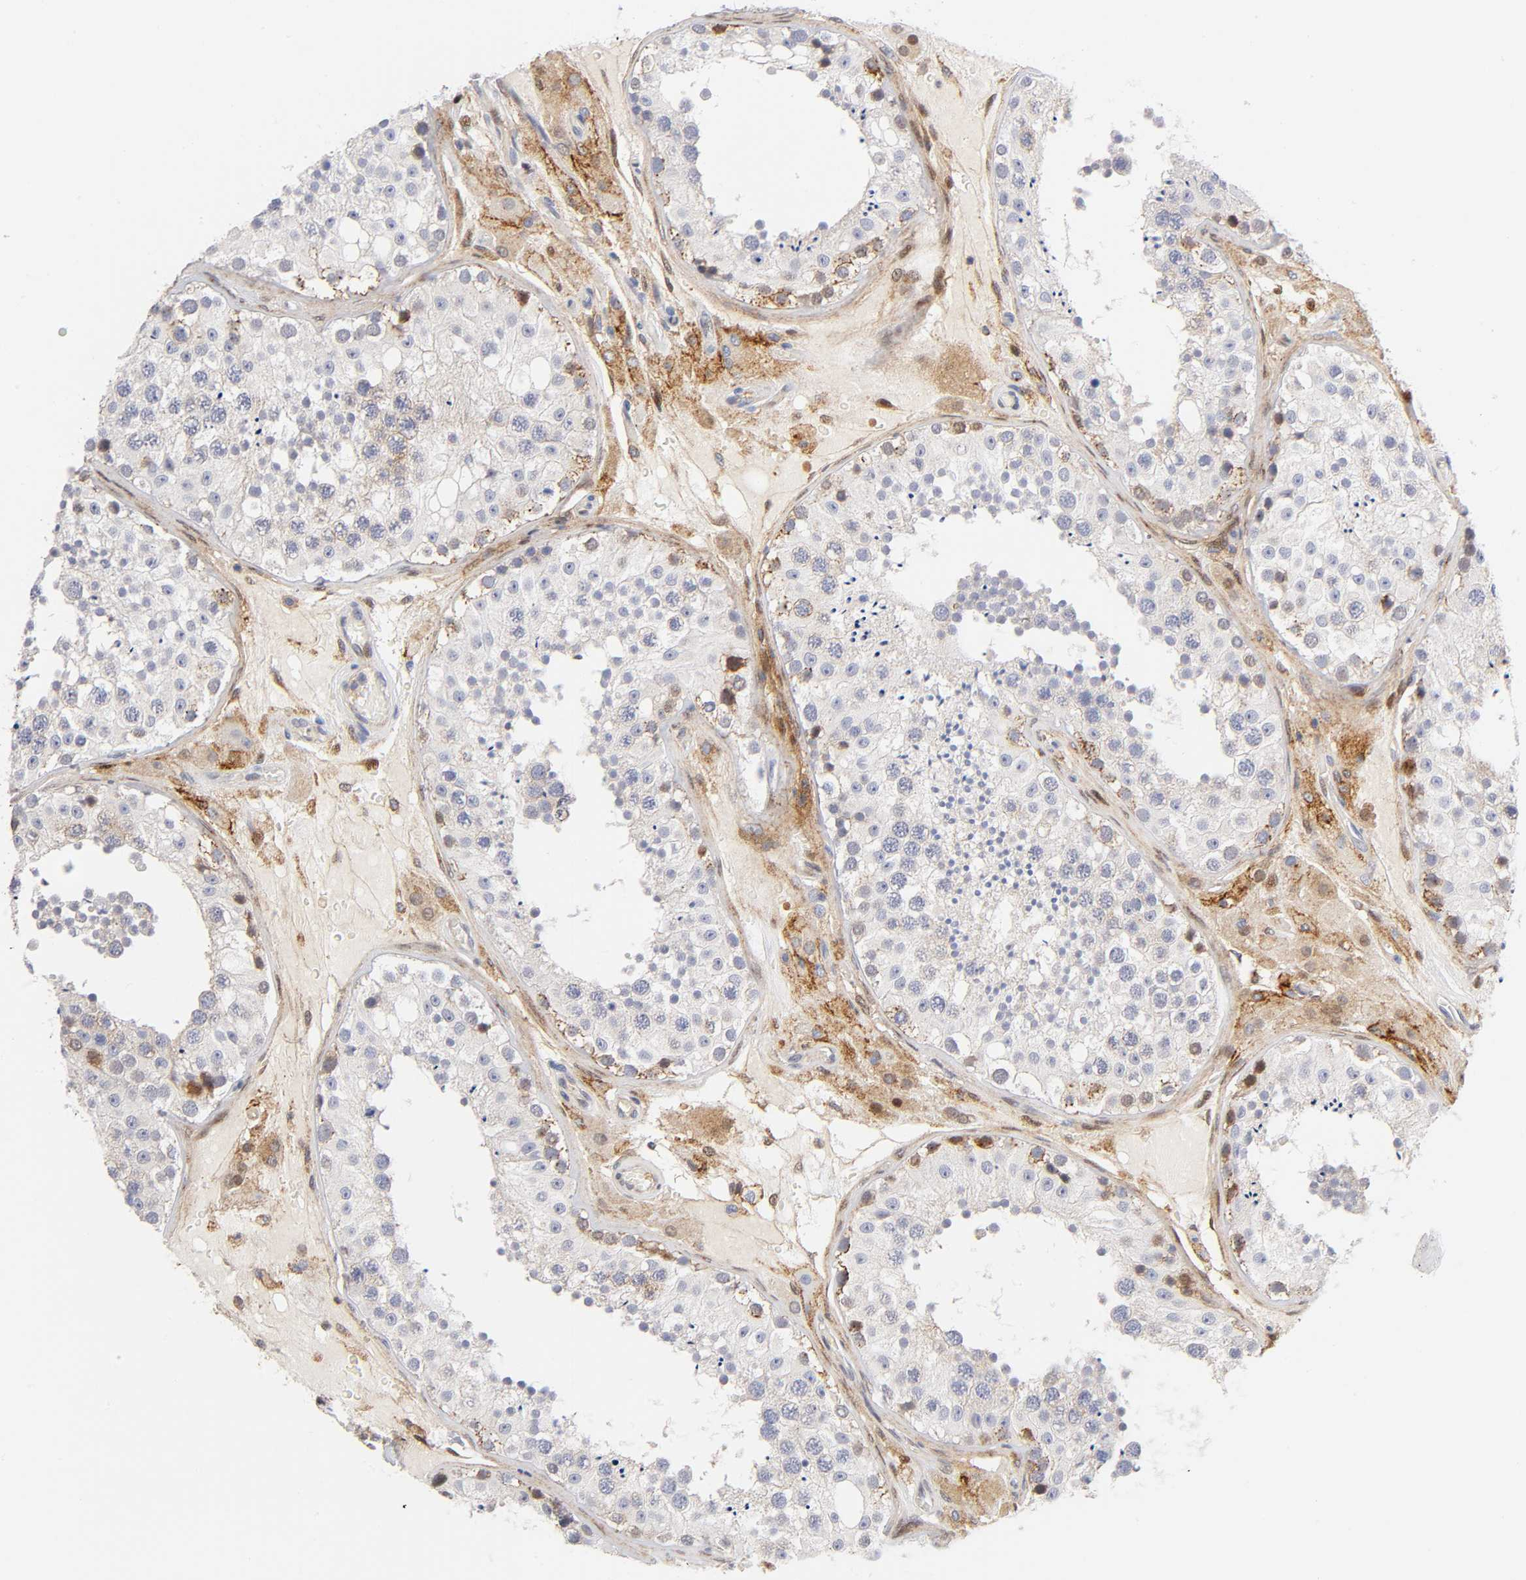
{"staining": {"intensity": "weak", "quantity": "<25%", "location": "cytoplasmic/membranous"}, "tissue": "testis", "cell_type": "Cells in seminiferous ducts", "image_type": "normal", "snomed": [{"axis": "morphology", "description": "Normal tissue, NOS"}, {"axis": "topography", "description": "Testis"}], "caption": "Protein analysis of benign testis shows no significant staining in cells in seminiferous ducts. The staining was performed using DAB (3,3'-diaminobenzidine) to visualize the protein expression in brown, while the nuclei were stained in blue with hematoxylin (Magnification: 20x).", "gene": "ANXA7", "patient": {"sex": "male", "age": 26}}